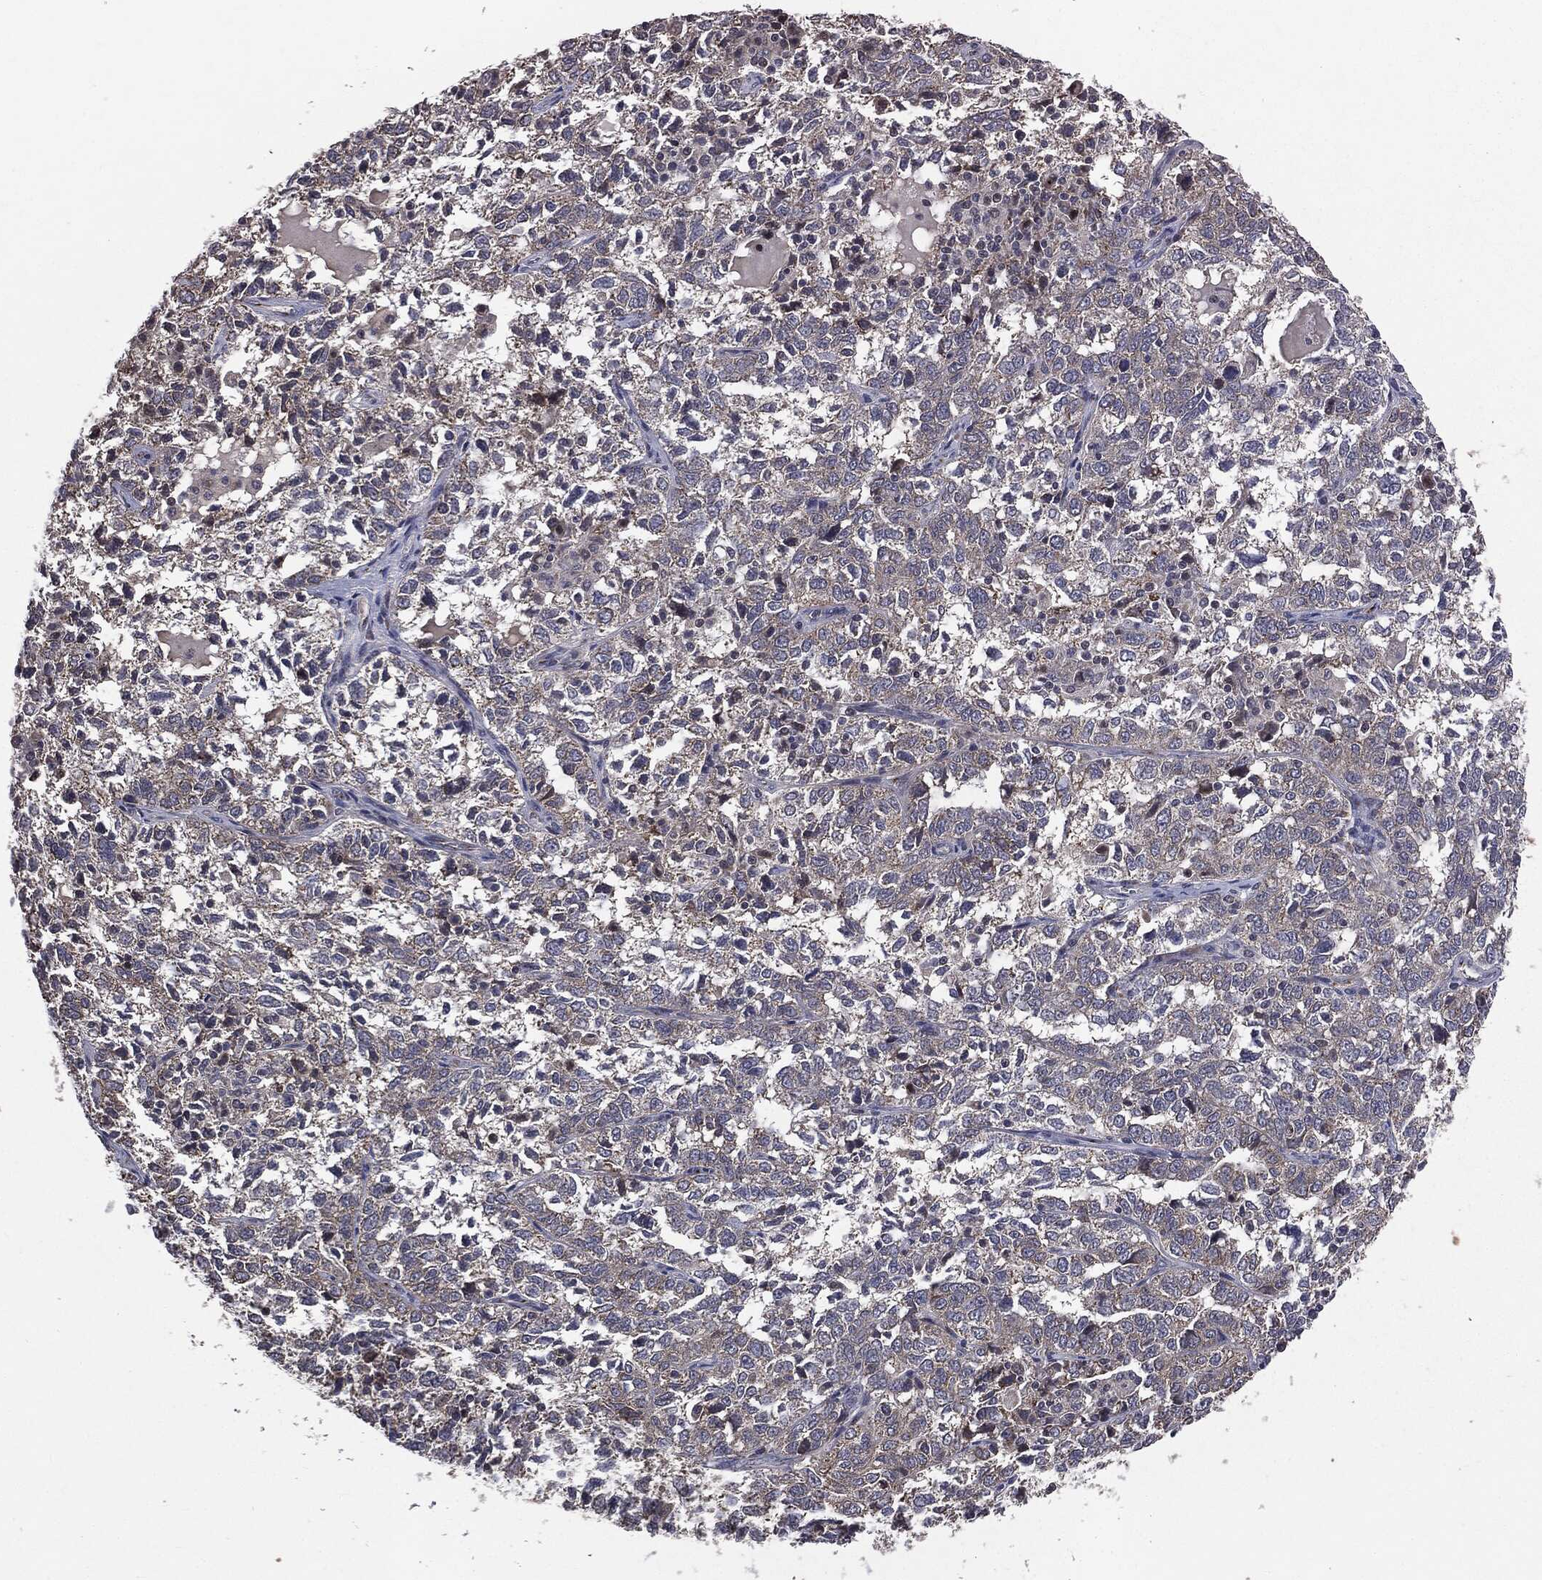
{"staining": {"intensity": "negative", "quantity": "none", "location": "none"}, "tissue": "ovarian cancer", "cell_type": "Tumor cells", "image_type": "cancer", "snomed": [{"axis": "morphology", "description": "Cystadenocarcinoma, serous, NOS"}, {"axis": "topography", "description": "Ovary"}], "caption": "A high-resolution image shows immunohistochemistry (IHC) staining of ovarian serous cystadenocarcinoma, which displays no significant expression in tumor cells.", "gene": "PLPPR2", "patient": {"sex": "female", "age": 71}}